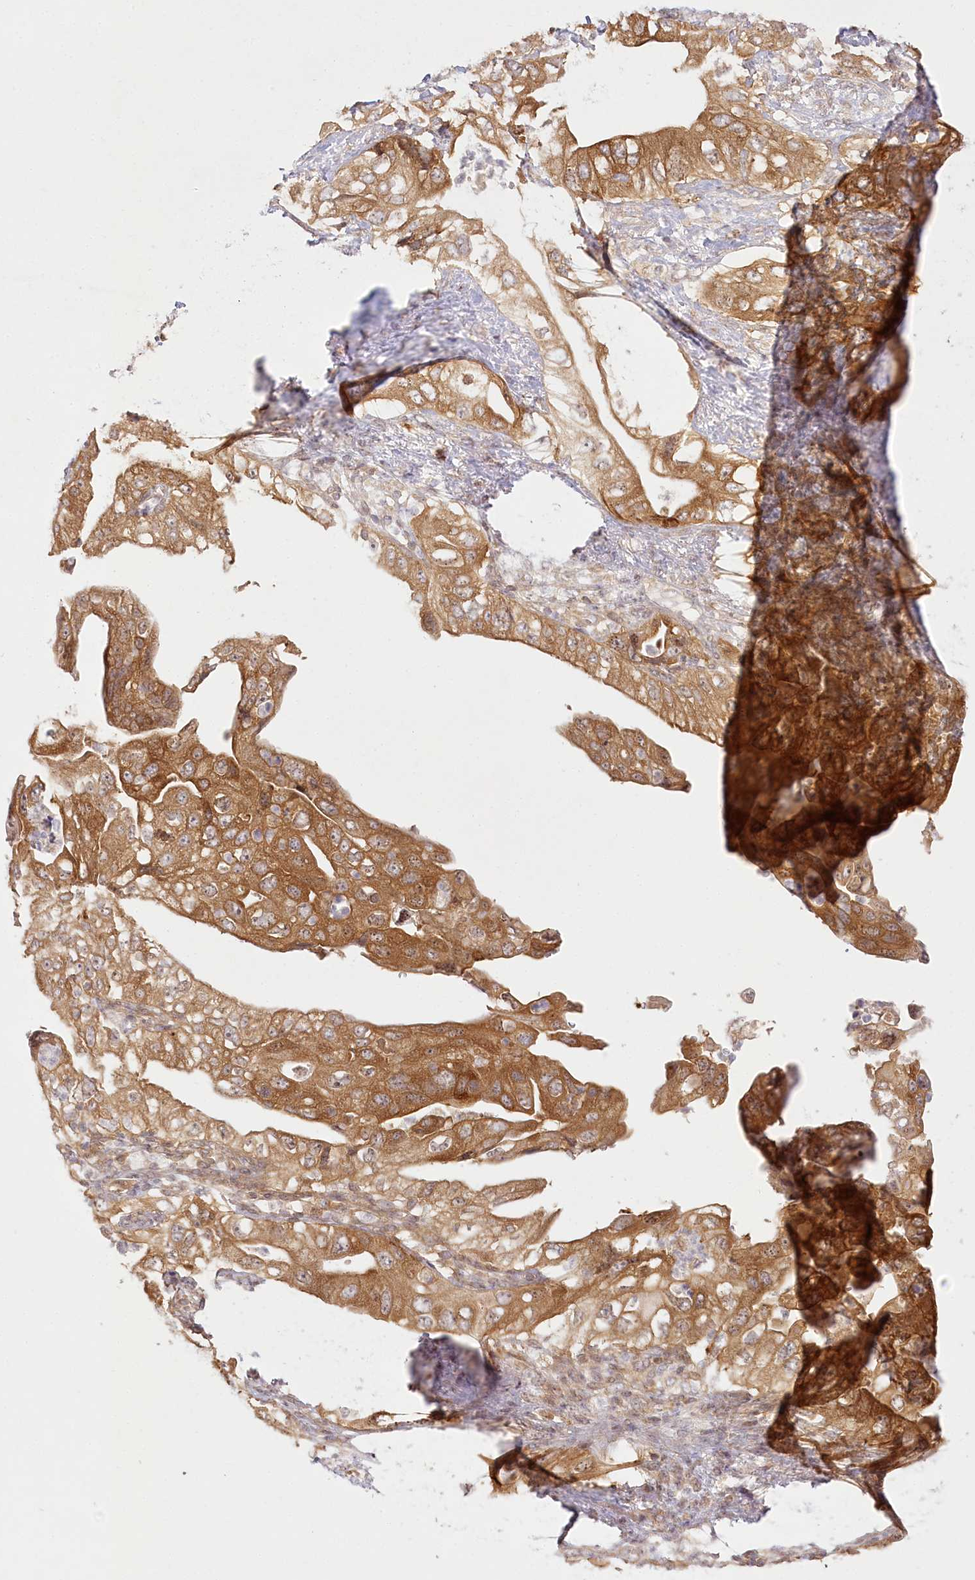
{"staining": {"intensity": "moderate", "quantity": ">75%", "location": "cytoplasmic/membranous"}, "tissue": "pancreatic cancer", "cell_type": "Tumor cells", "image_type": "cancer", "snomed": [{"axis": "morphology", "description": "Adenocarcinoma, NOS"}, {"axis": "topography", "description": "Pancreas"}], "caption": "Adenocarcinoma (pancreatic) was stained to show a protein in brown. There is medium levels of moderate cytoplasmic/membranous staining in approximately >75% of tumor cells. Immunohistochemistry (ihc) stains the protein of interest in brown and the nuclei are stained blue.", "gene": "INPP4B", "patient": {"sex": "female", "age": 78}}